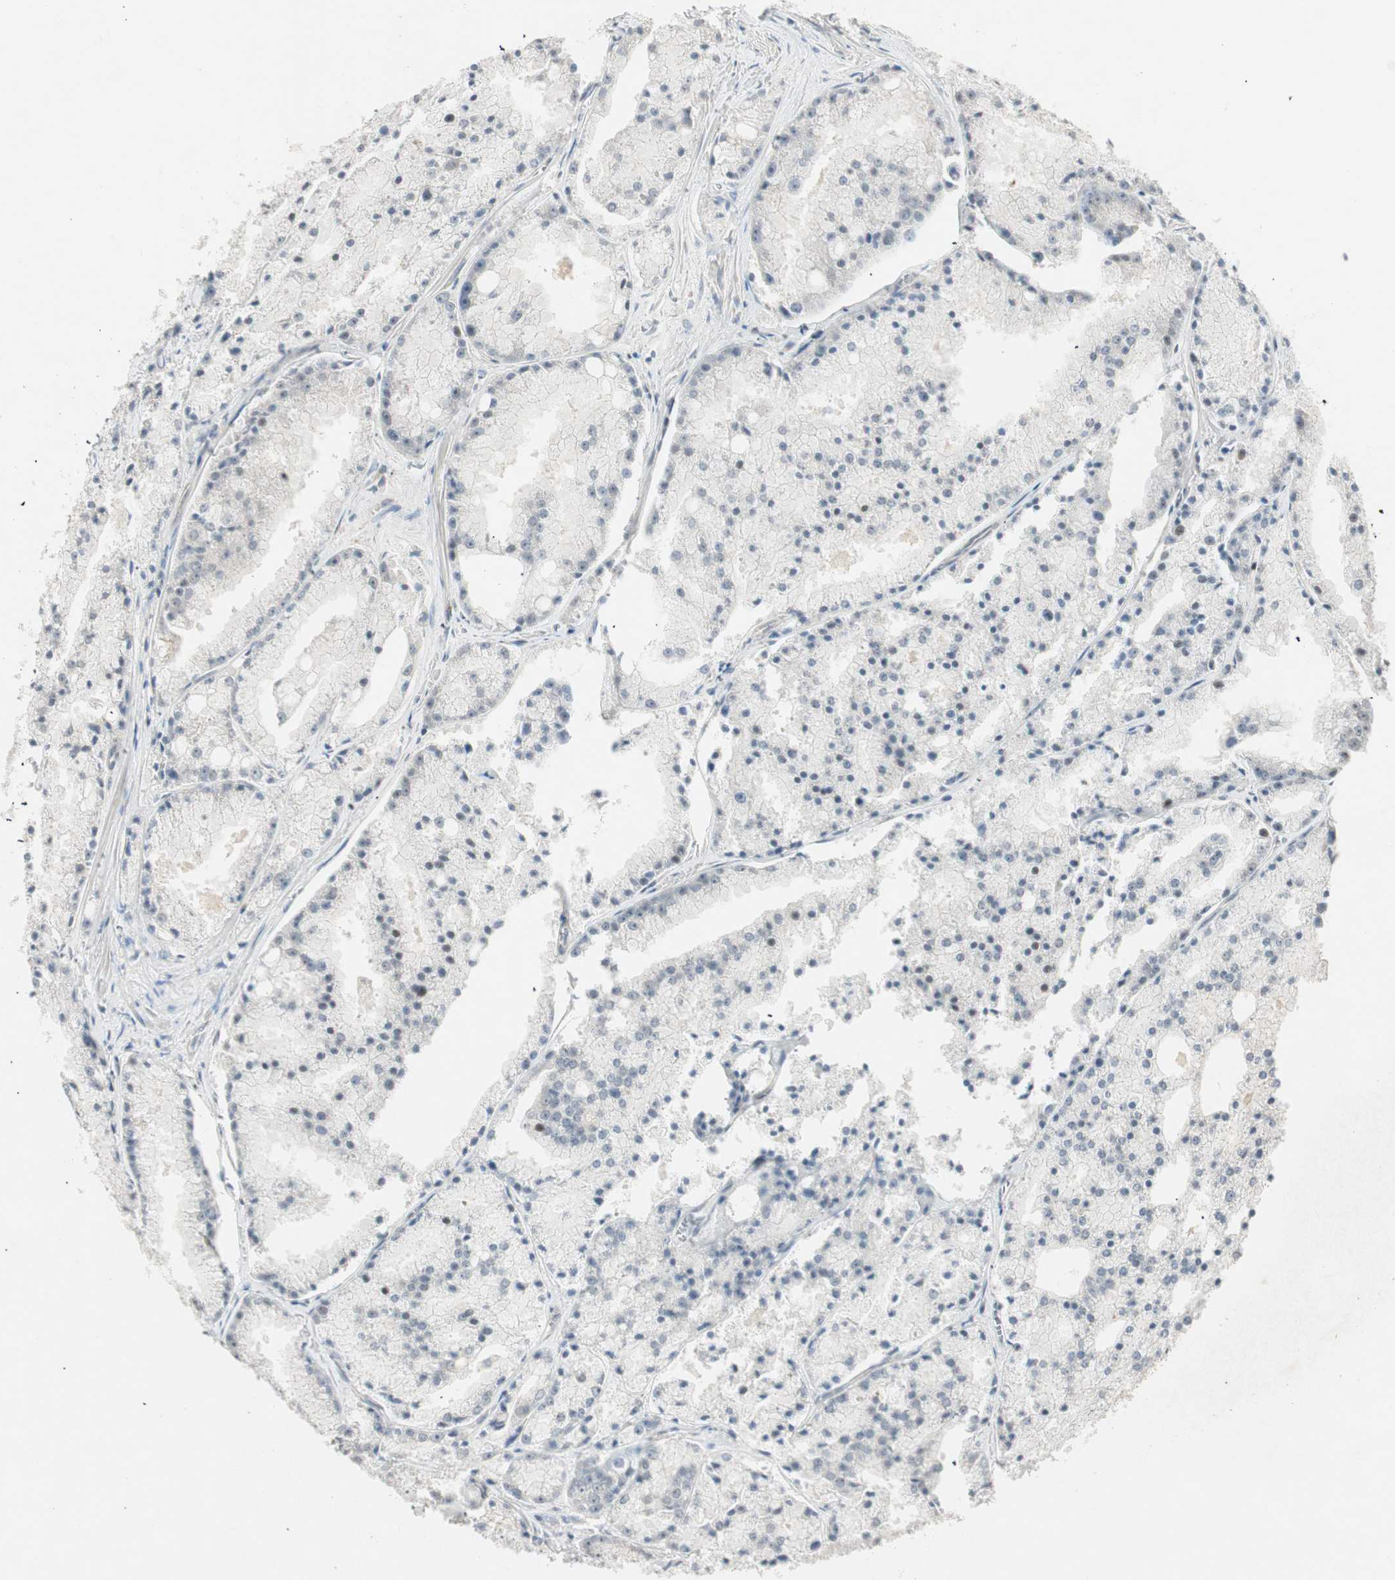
{"staining": {"intensity": "weak", "quantity": "<25%", "location": "nuclear"}, "tissue": "prostate cancer", "cell_type": "Tumor cells", "image_type": "cancer", "snomed": [{"axis": "morphology", "description": "Adenocarcinoma, Low grade"}, {"axis": "topography", "description": "Prostate"}], "caption": "Tumor cells show no significant protein expression in prostate cancer.", "gene": "ACSL5", "patient": {"sex": "male", "age": 64}}